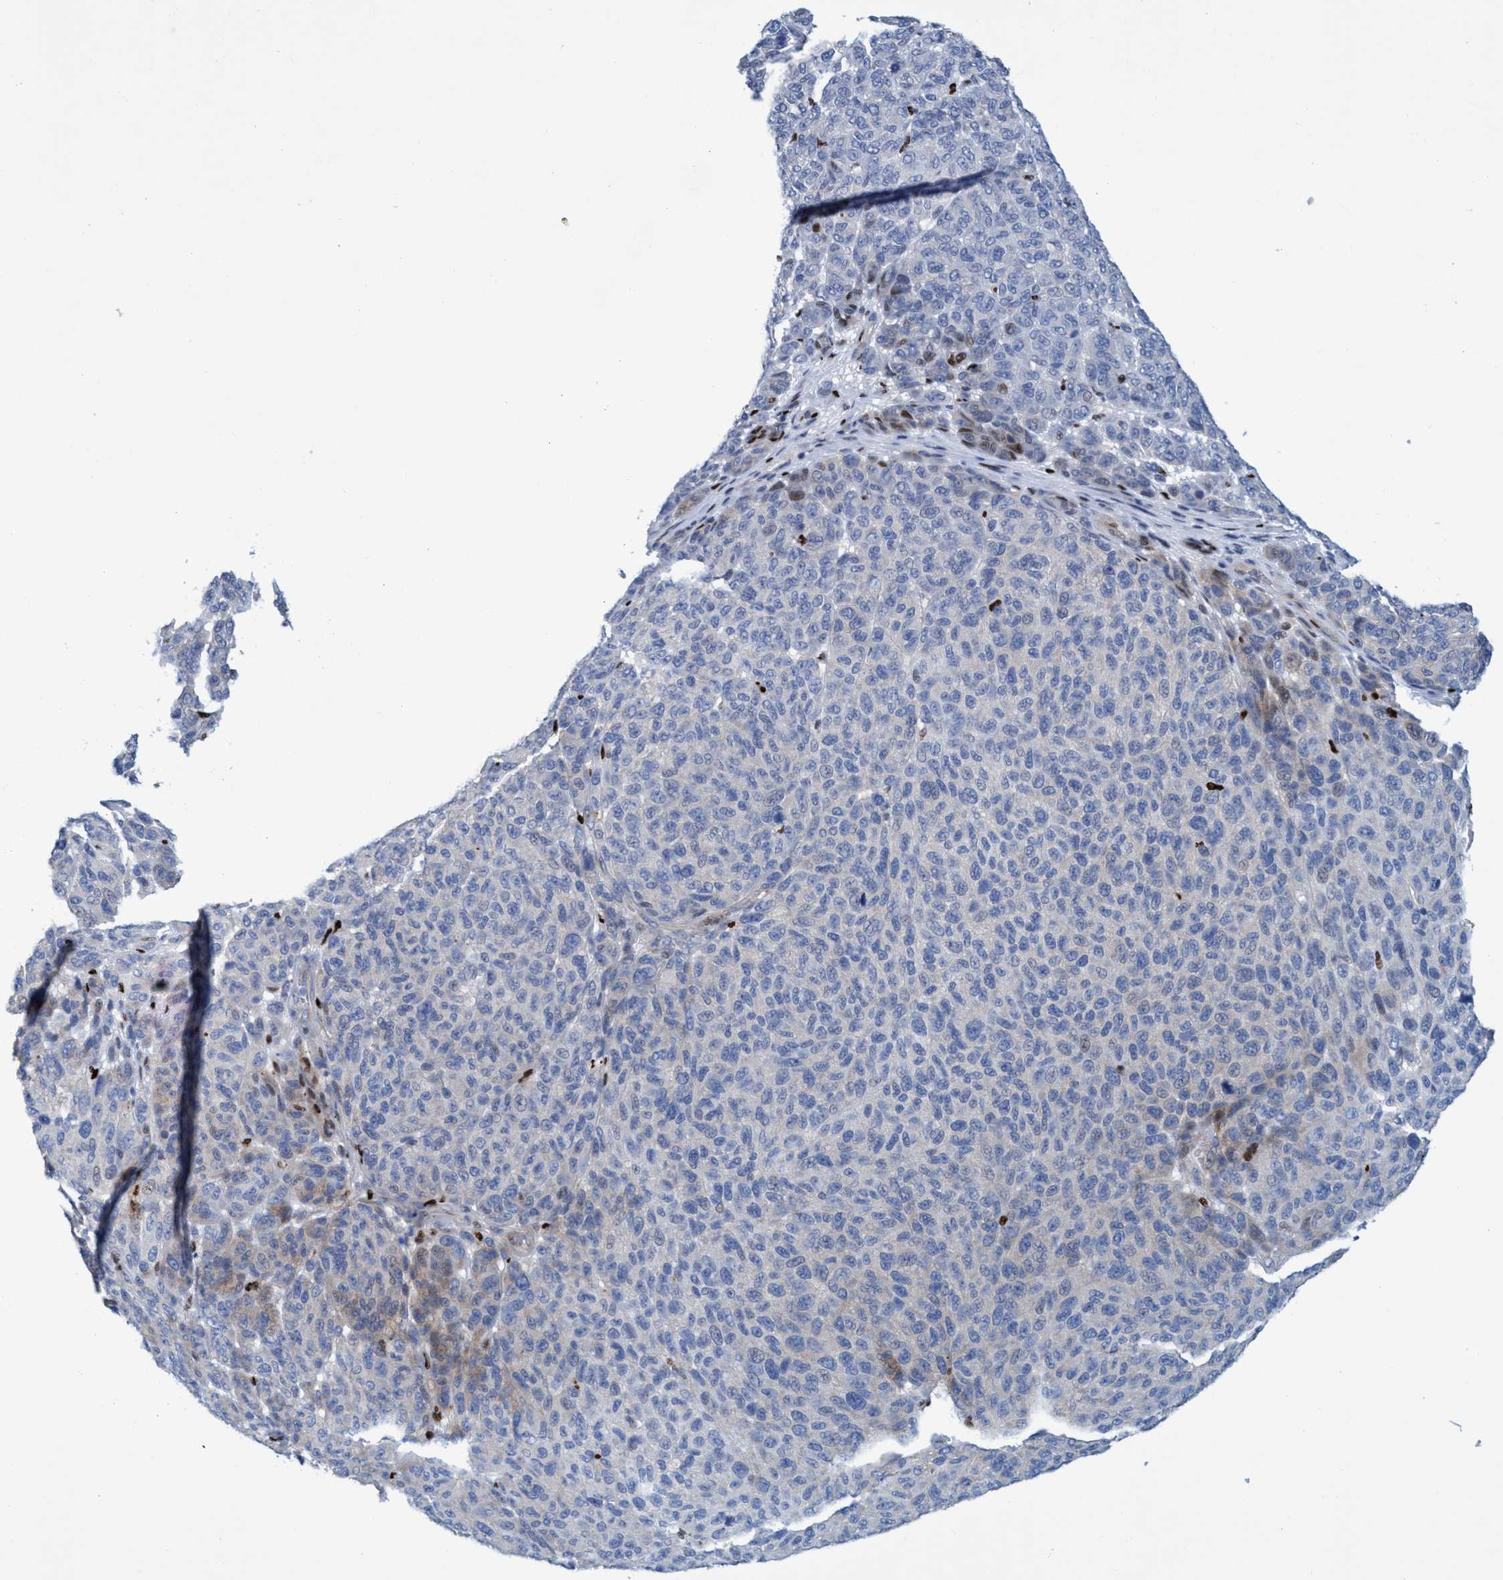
{"staining": {"intensity": "weak", "quantity": "<25%", "location": "cytoplasmic/membranous"}, "tissue": "melanoma", "cell_type": "Tumor cells", "image_type": "cancer", "snomed": [{"axis": "morphology", "description": "Malignant melanoma, NOS"}, {"axis": "topography", "description": "Skin"}], "caption": "Photomicrograph shows no significant protein staining in tumor cells of melanoma.", "gene": "R3HCC1", "patient": {"sex": "male", "age": 59}}